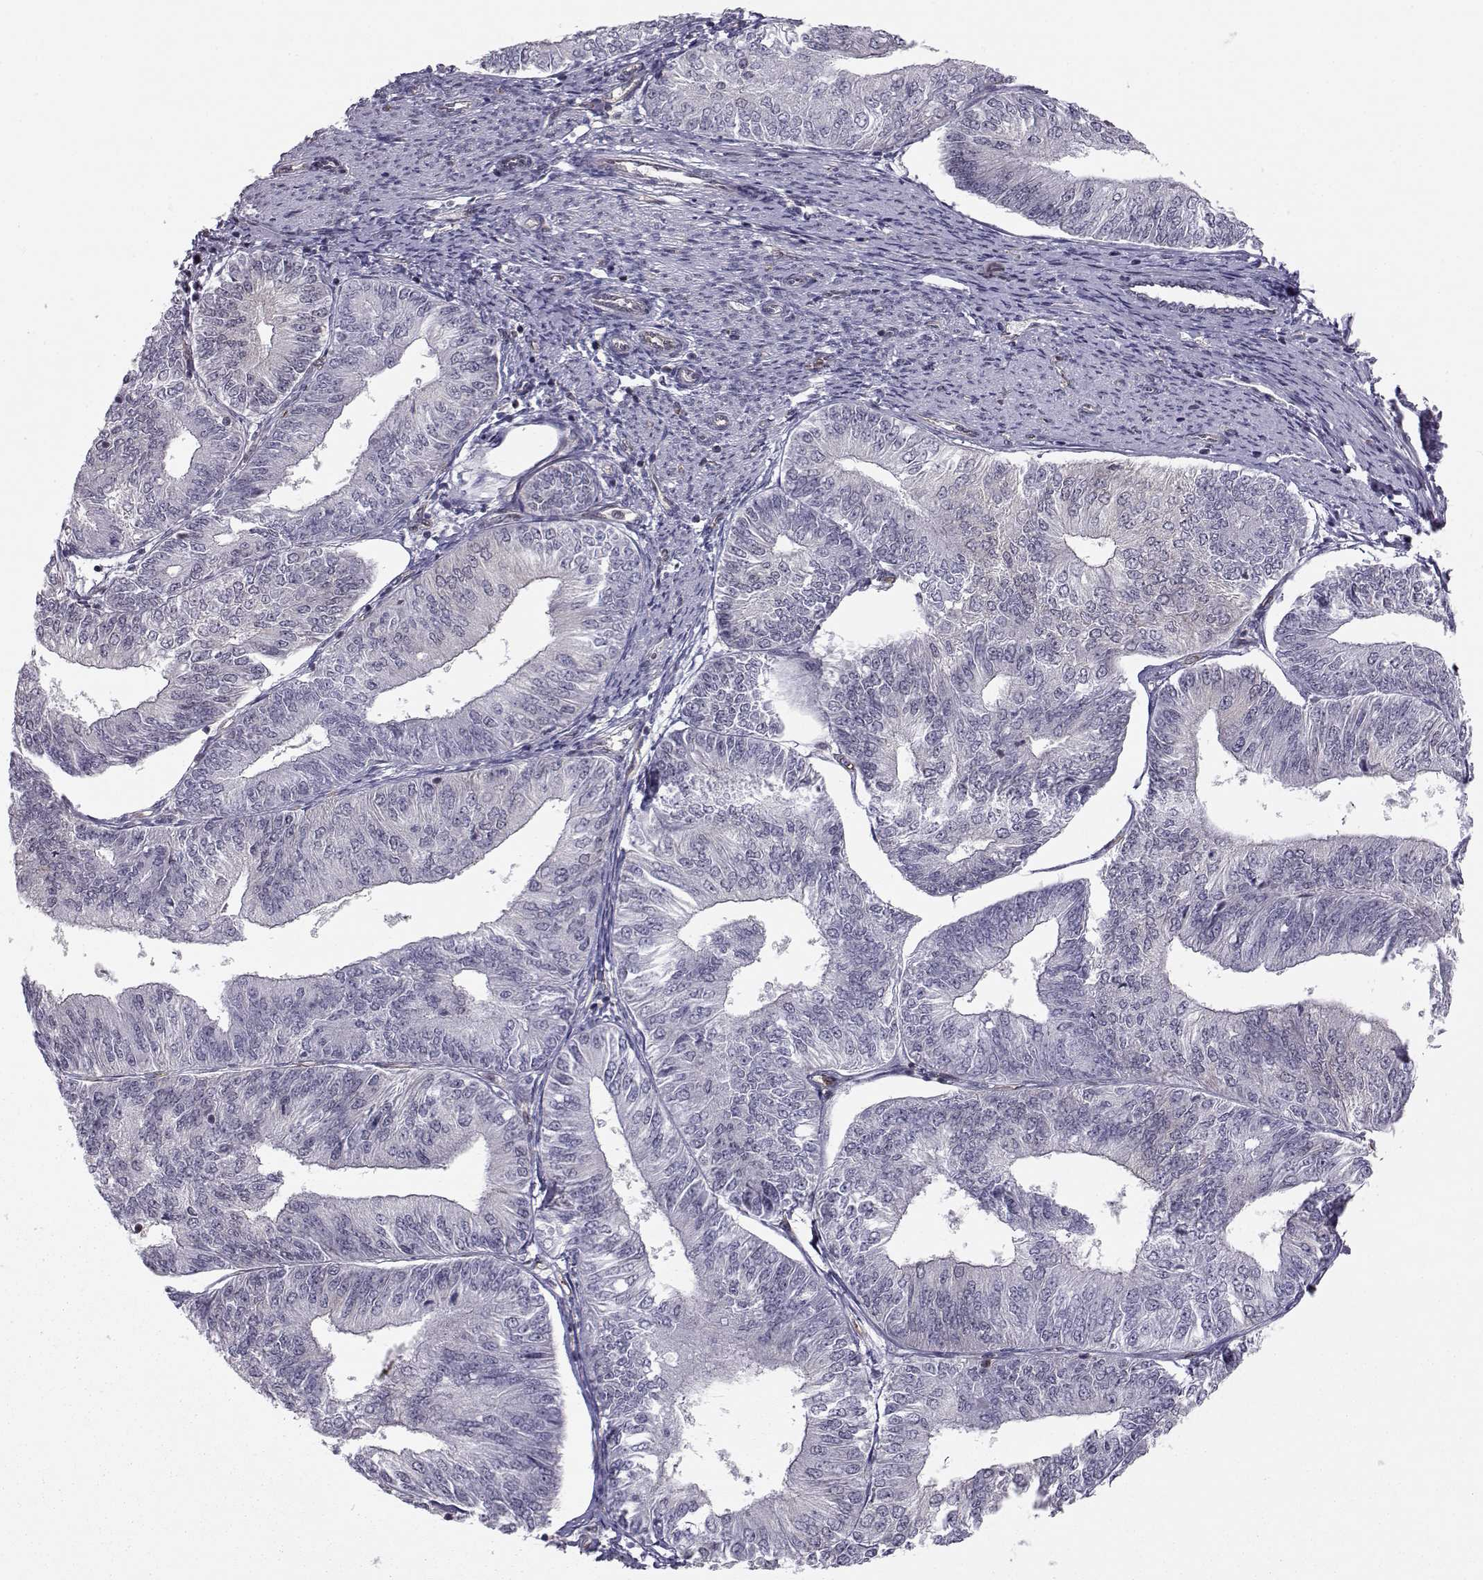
{"staining": {"intensity": "negative", "quantity": "none", "location": "none"}, "tissue": "endometrial cancer", "cell_type": "Tumor cells", "image_type": "cancer", "snomed": [{"axis": "morphology", "description": "Adenocarcinoma, NOS"}, {"axis": "topography", "description": "Endometrium"}], "caption": "Immunohistochemical staining of human endometrial adenocarcinoma shows no significant staining in tumor cells.", "gene": "KIF13B", "patient": {"sex": "female", "age": 58}}